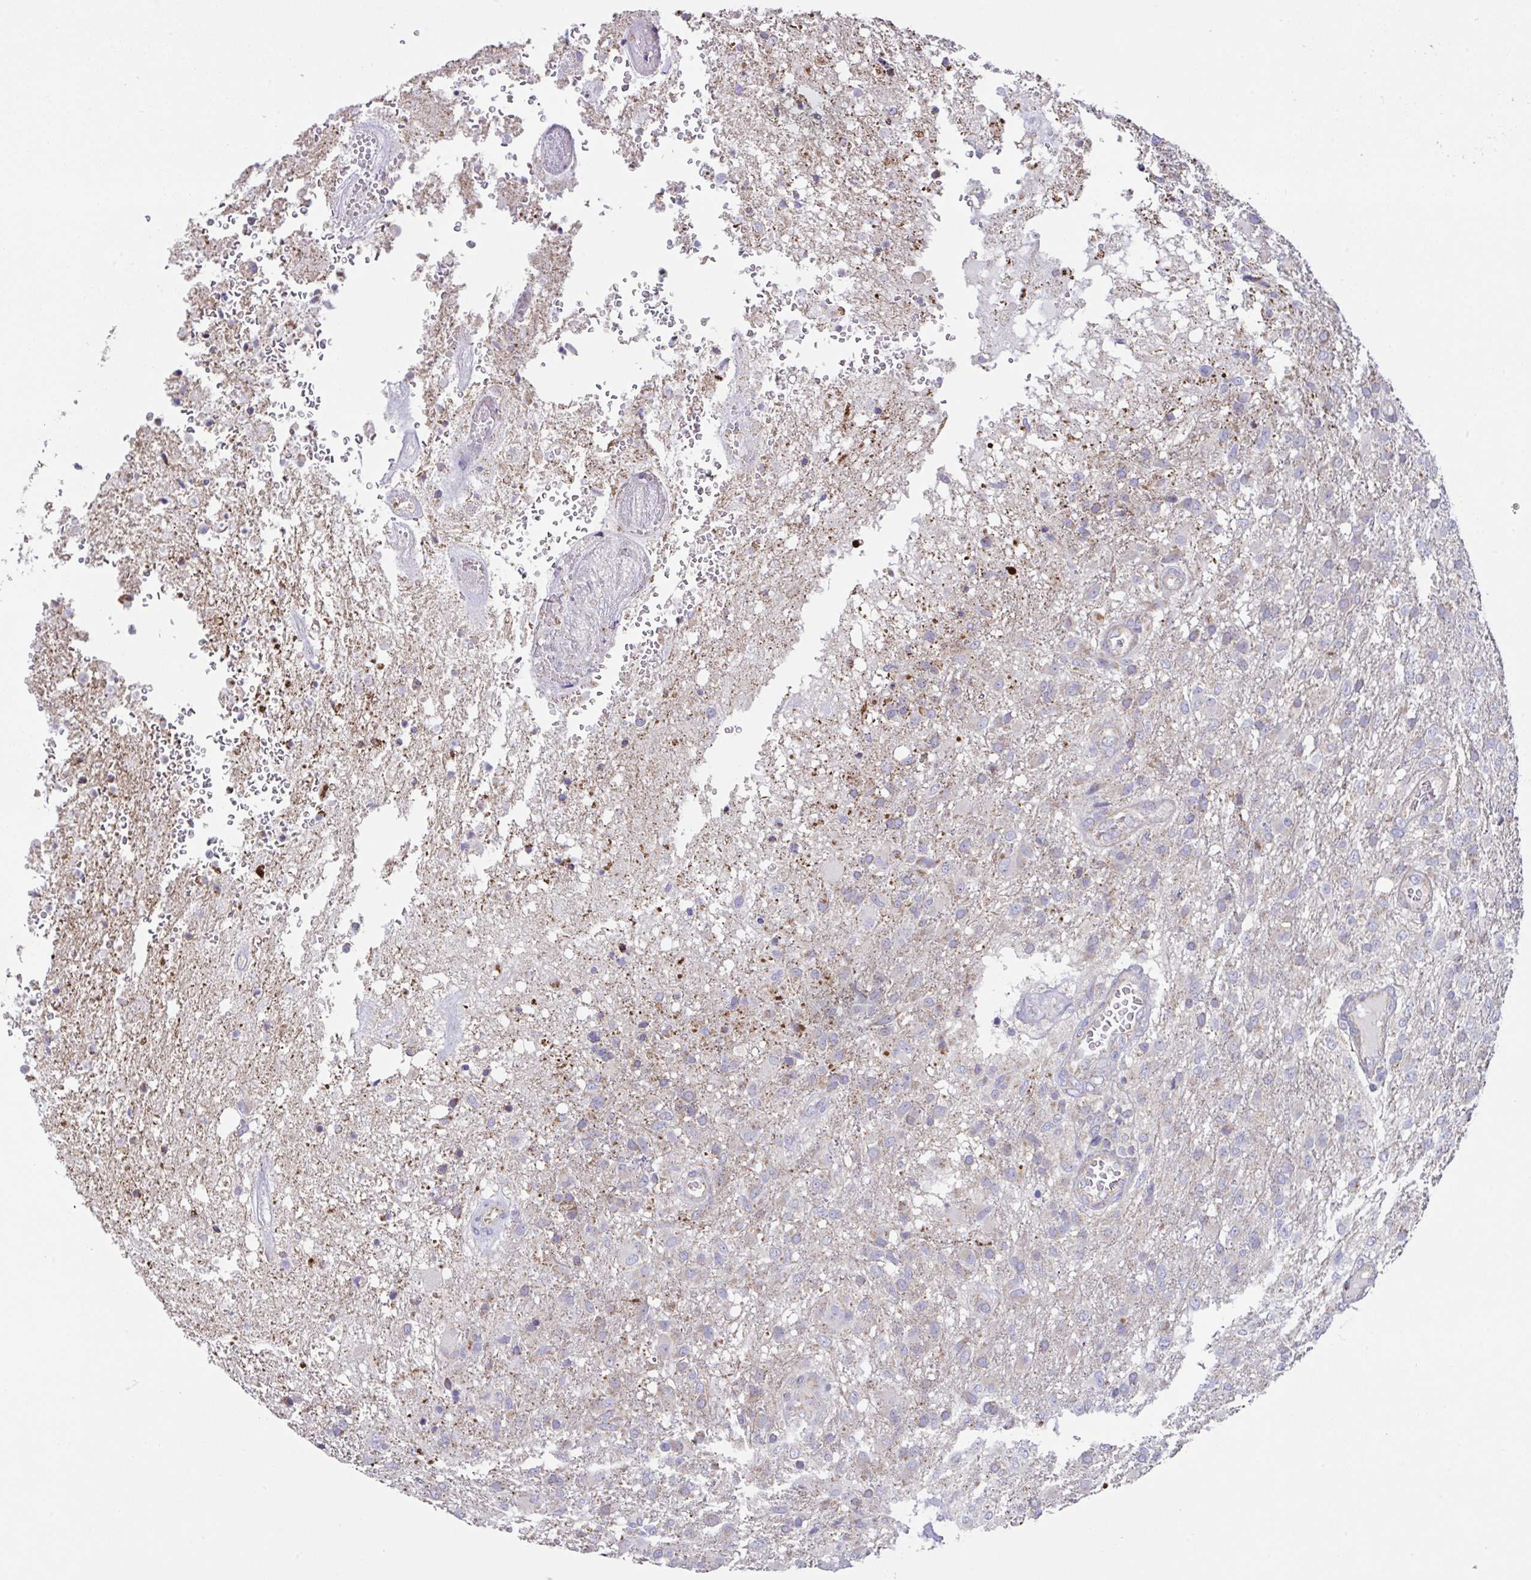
{"staining": {"intensity": "negative", "quantity": "none", "location": "none"}, "tissue": "glioma", "cell_type": "Tumor cells", "image_type": "cancer", "snomed": [{"axis": "morphology", "description": "Glioma, malignant, High grade"}, {"axis": "topography", "description": "Brain"}], "caption": "A micrograph of human malignant glioma (high-grade) is negative for staining in tumor cells.", "gene": "DOK7", "patient": {"sex": "female", "age": 74}}